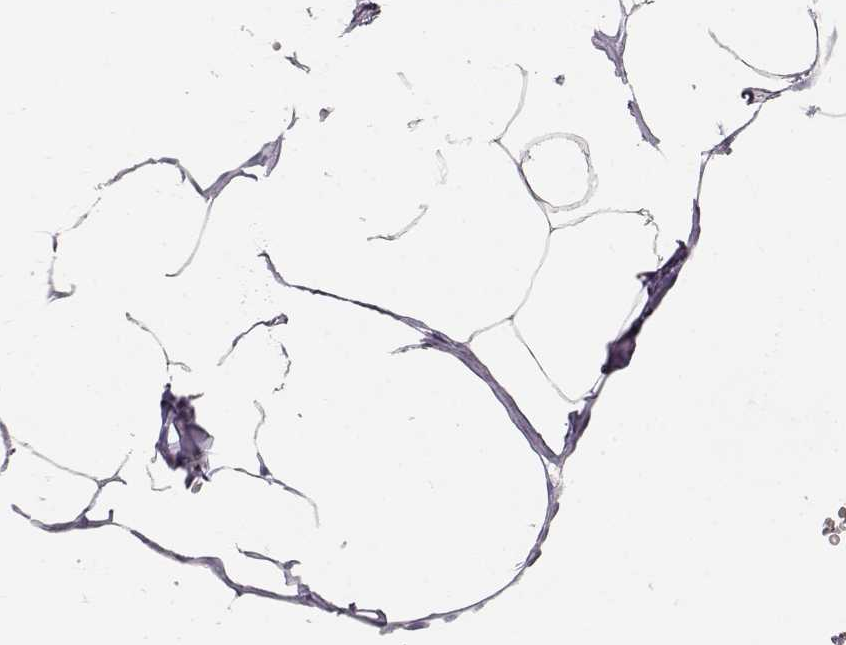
{"staining": {"intensity": "negative", "quantity": "none", "location": "none"}, "tissue": "adipose tissue", "cell_type": "Adipocytes", "image_type": "normal", "snomed": [{"axis": "morphology", "description": "Normal tissue, NOS"}, {"axis": "topography", "description": "Adipose tissue"}], "caption": "Immunohistochemistry (IHC) of benign adipose tissue demonstrates no staining in adipocytes. (DAB immunohistochemistry with hematoxylin counter stain).", "gene": "KRT31", "patient": {"sex": "male", "age": 57}}